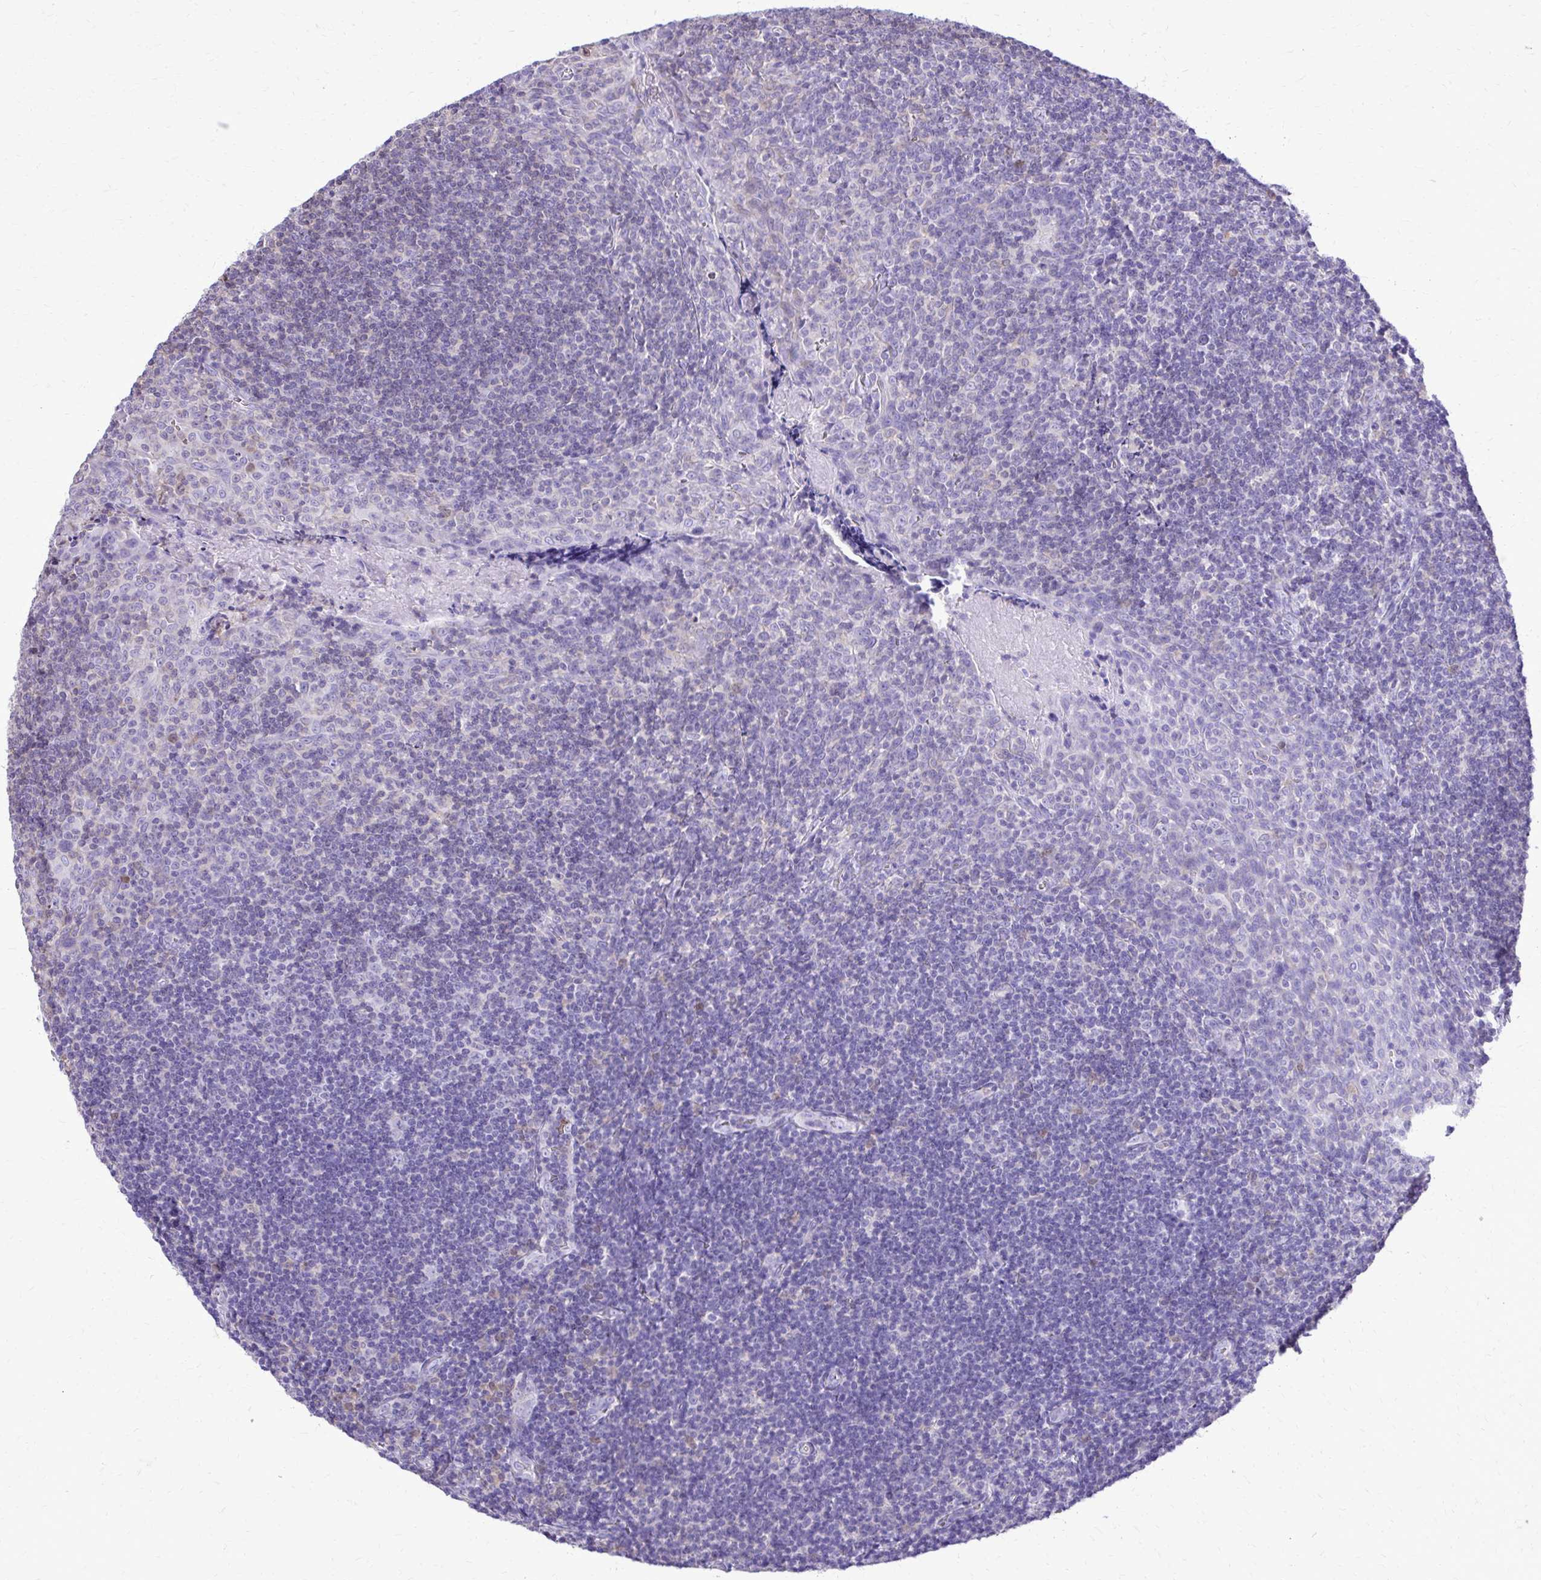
{"staining": {"intensity": "negative", "quantity": "none", "location": "none"}, "tissue": "tonsil", "cell_type": "Germinal center cells", "image_type": "normal", "snomed": [{"axis": "morphology", "description": "Normal tissue, NOS"}, {"axis": "morphology", "description": "Inflammation, NOS"}, {"axis": "topography", "description": "Tonsil"}], "caption": "High power microscopy image of an IHC micrograph of benign tonsil, revealing no significant expression in germinal center cells. The staining is performed using DAB (3,3'-diaminobenzidine) brown chromogen with nuclei counter-stained in using hematoxylin.", "gene": "CAT", "patient": {"sex": "female", "age": 31}}